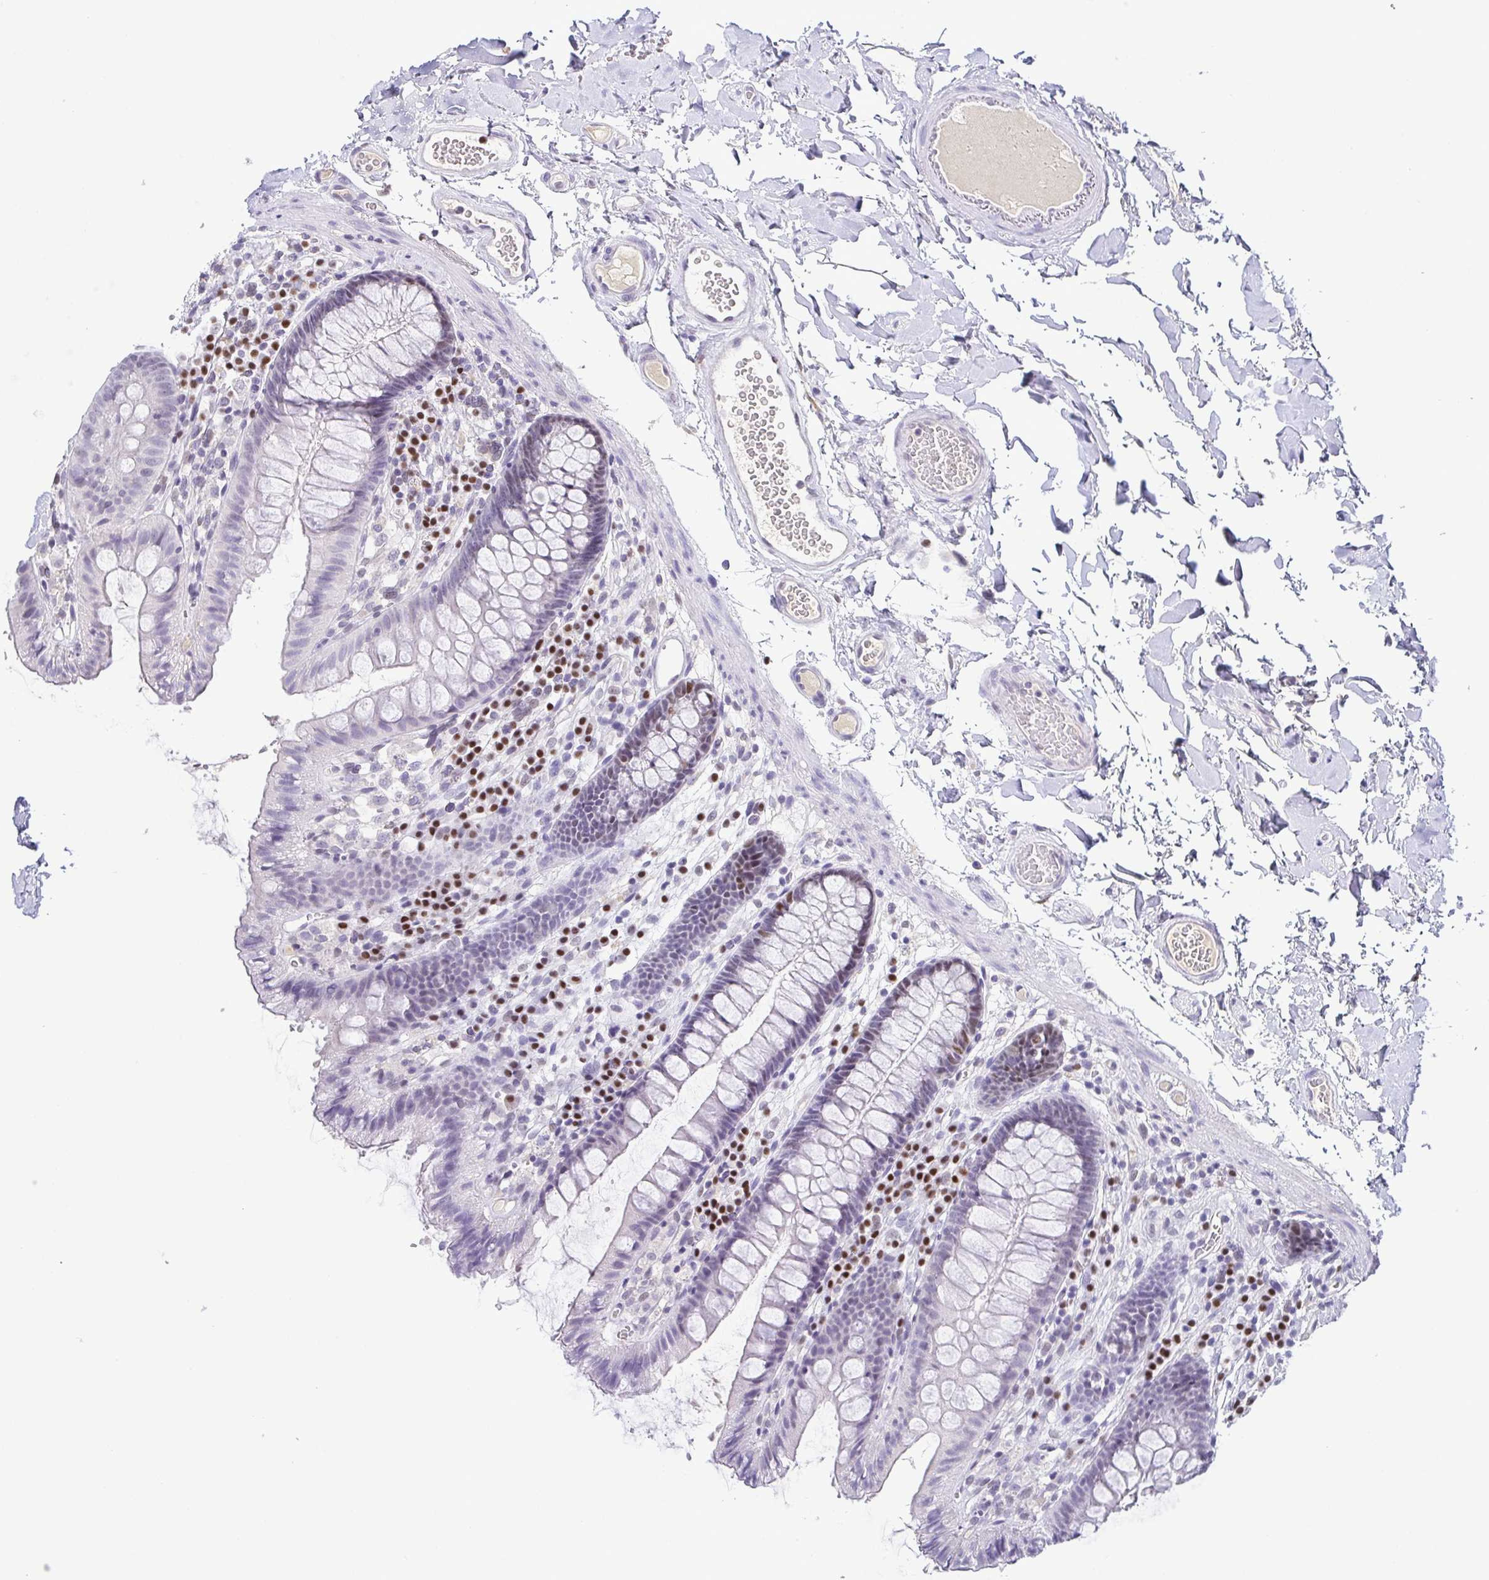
{"staining": {"intensity": "negative", "quantity": "none", "location": "none"}, "tissue": "colon", "cell_type": "Endothelial cells", "image_type": "normal", "snomed": [{"axis": "morphology", "description": "Normal tissue, NOS"}, {"axis": "topography", "description": "Colon"}], "caption": "High power microscopy image of an immunohistochemistry image of benign colon, revealing no significant positivity in endothelial cells.", "gene": "TCF3", "patient": {"sex": "male", "age": 84}}